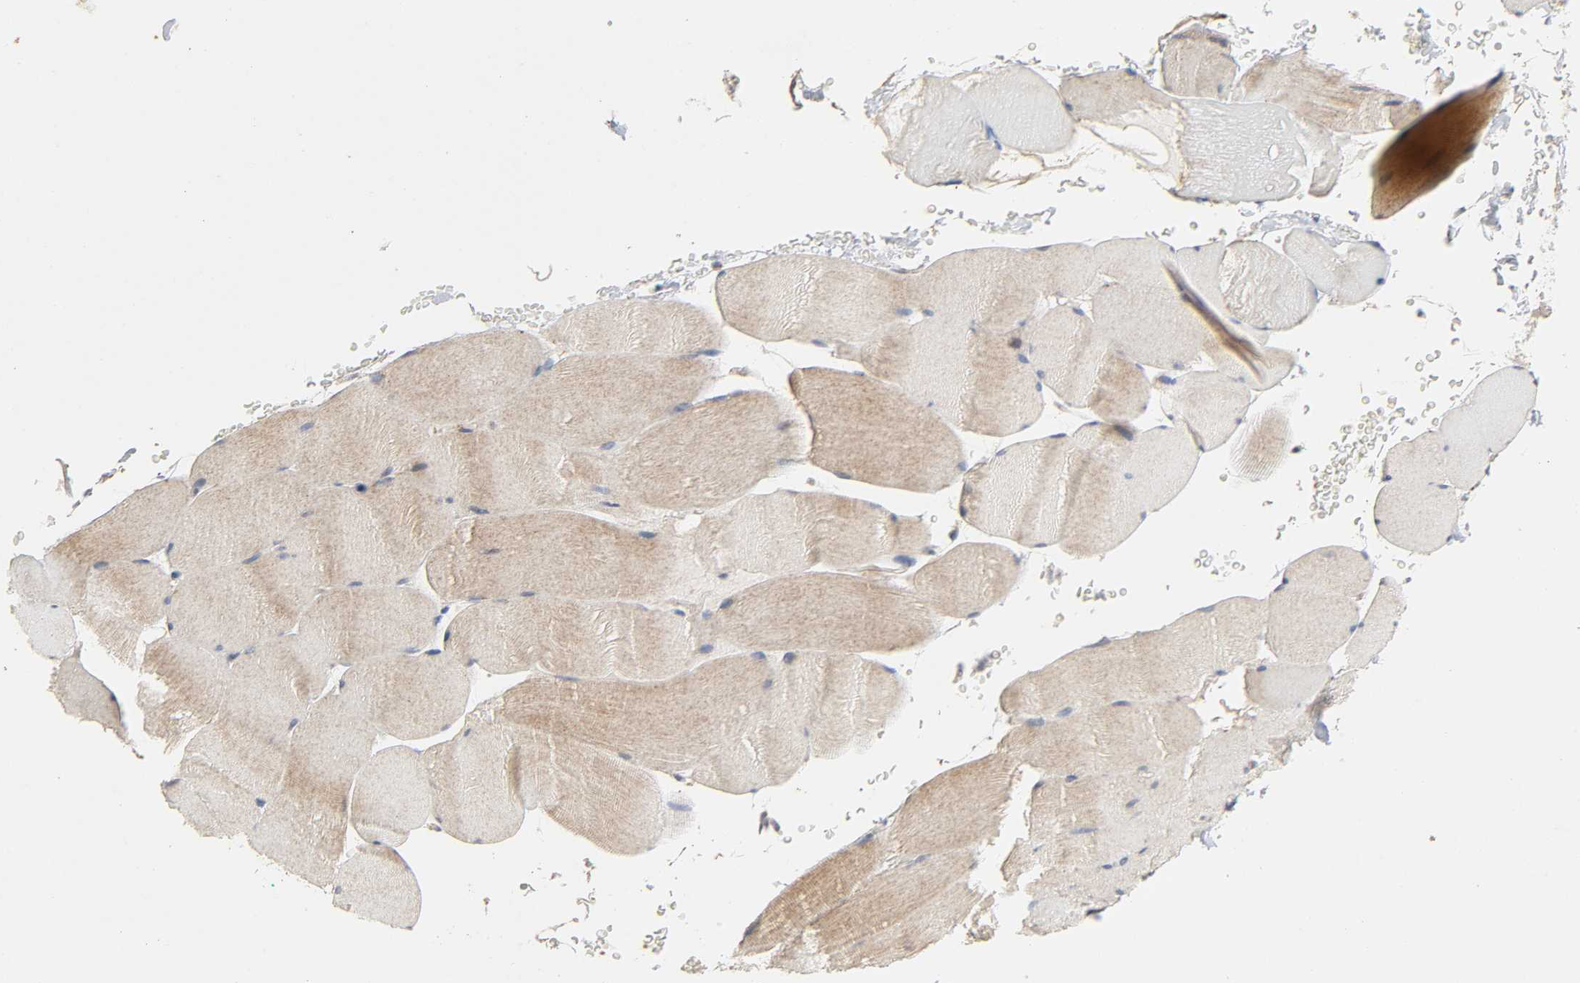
{"staining": {"intensity": "weak", "quantity": ">75%", "location": "cytoplasmic/membranous"}, "tissue": "skeletal muscle", "cell_type": "Myocytes", "image_type": "normal", "snomed": [{"axis": "morphology", "description": "Normal tissue, NOS"}, {"axis": "topography", "description": "Skeletal muscle"}], "caption": "Weak cytoplasmic/membranous protein staining is seen in approximately >75% of myocytes in skeletal muscle.", "gene": "CDK6", "patient": {"sex": "male", "age": 62}}